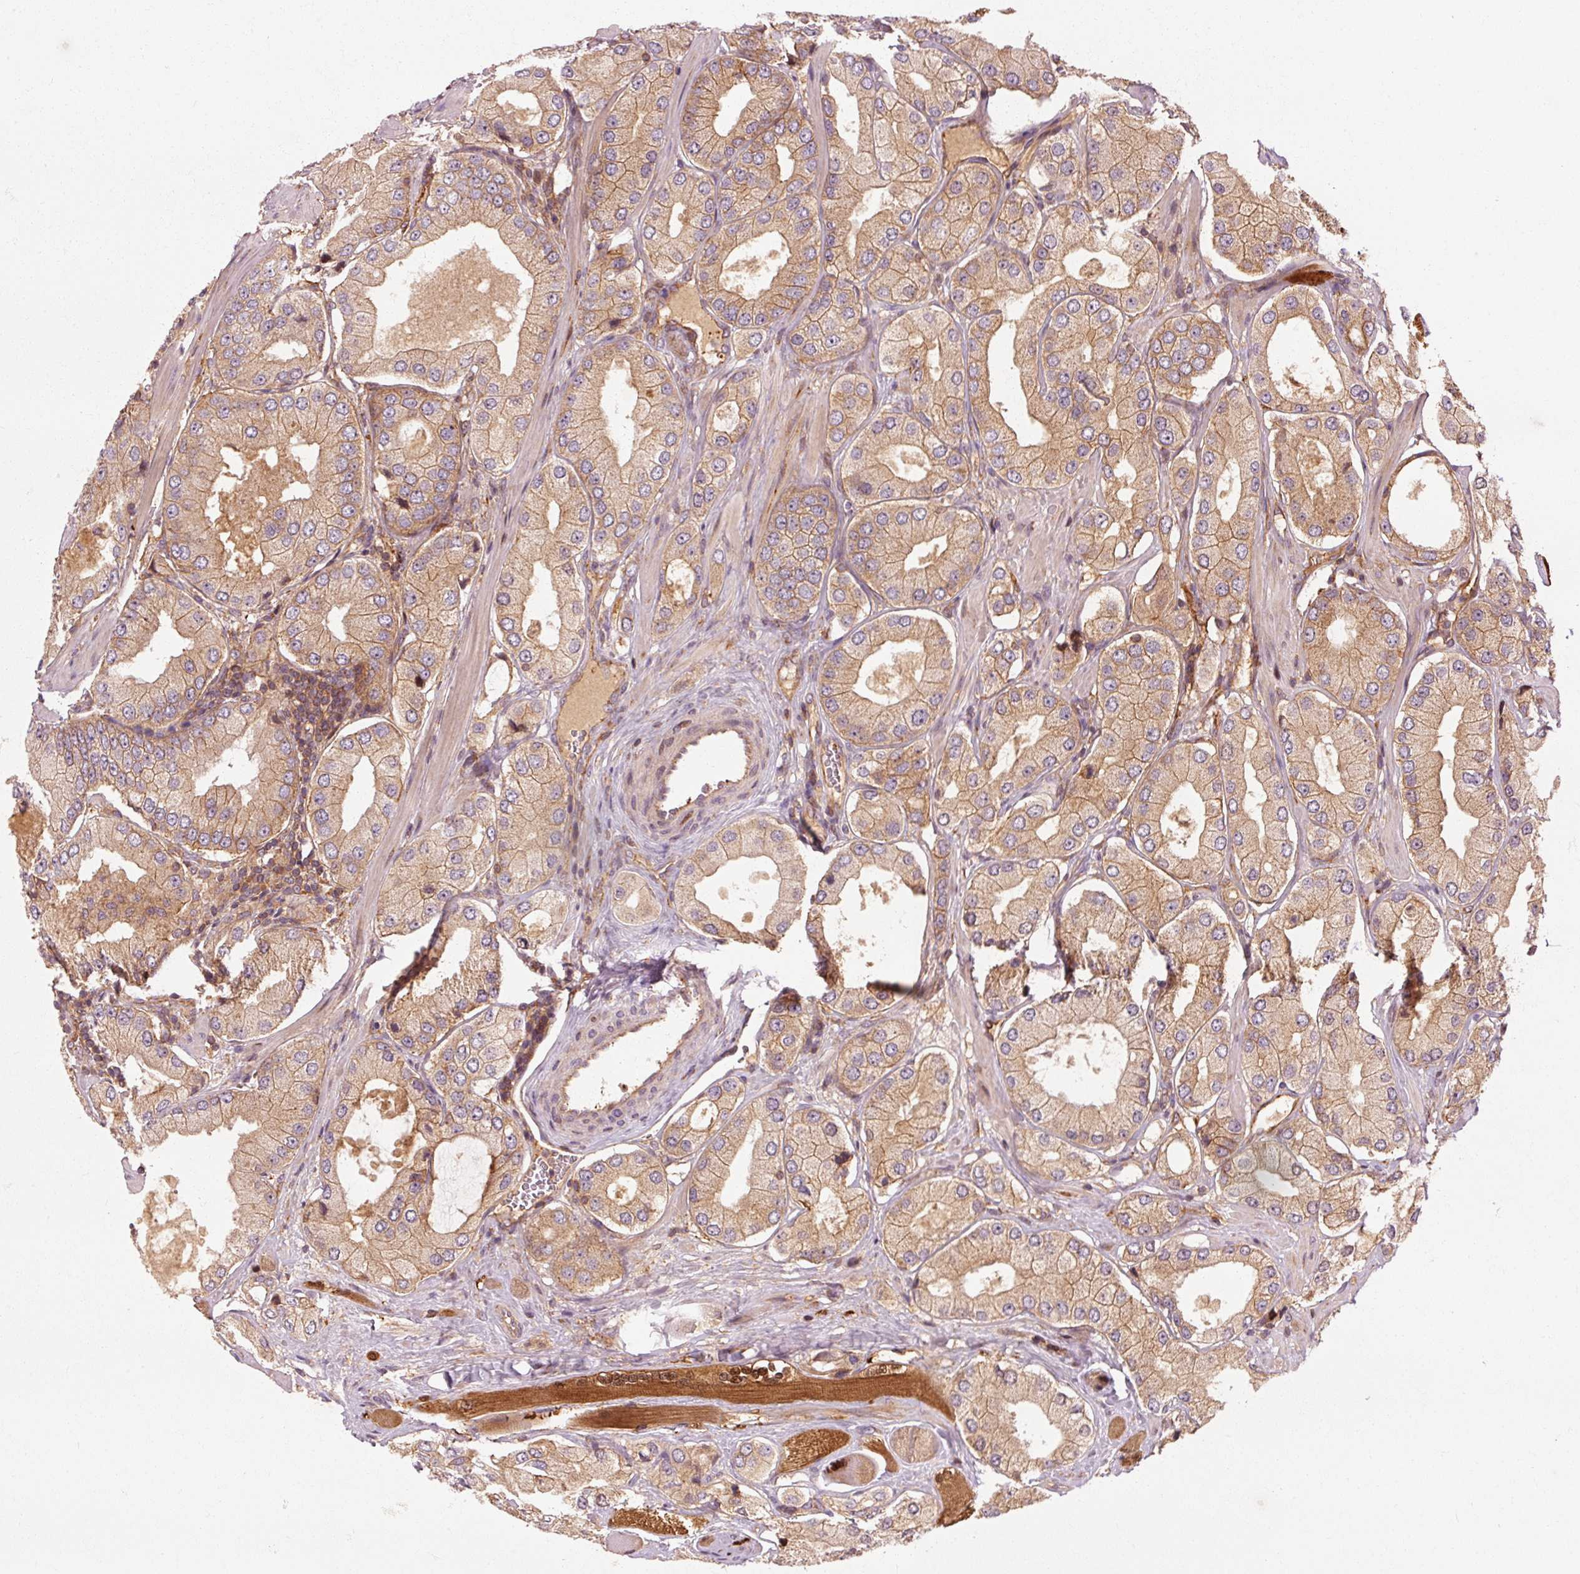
{"staining": {"intensity": "moderate", "quantity": ">75%", "location": "cytoplasmic/membranous"}, "tissue": "prostate cancer", "cell_type": "Tumor cells", "image_type": "cancer", "snomed": [{"axis": "morphology", "description": "Adenocarcinoma, Low grade"}, {"axis": "topography", "description": "Prostate"}], "caption": "Moderate cytoplasmic/membranous protein positivity is appreciated in approximately >75% of tumor cells in low-grade adenocarcinoma (prostate).", "gene": "CTNNA1", "patient": {"sex": "male", "age": 42}}